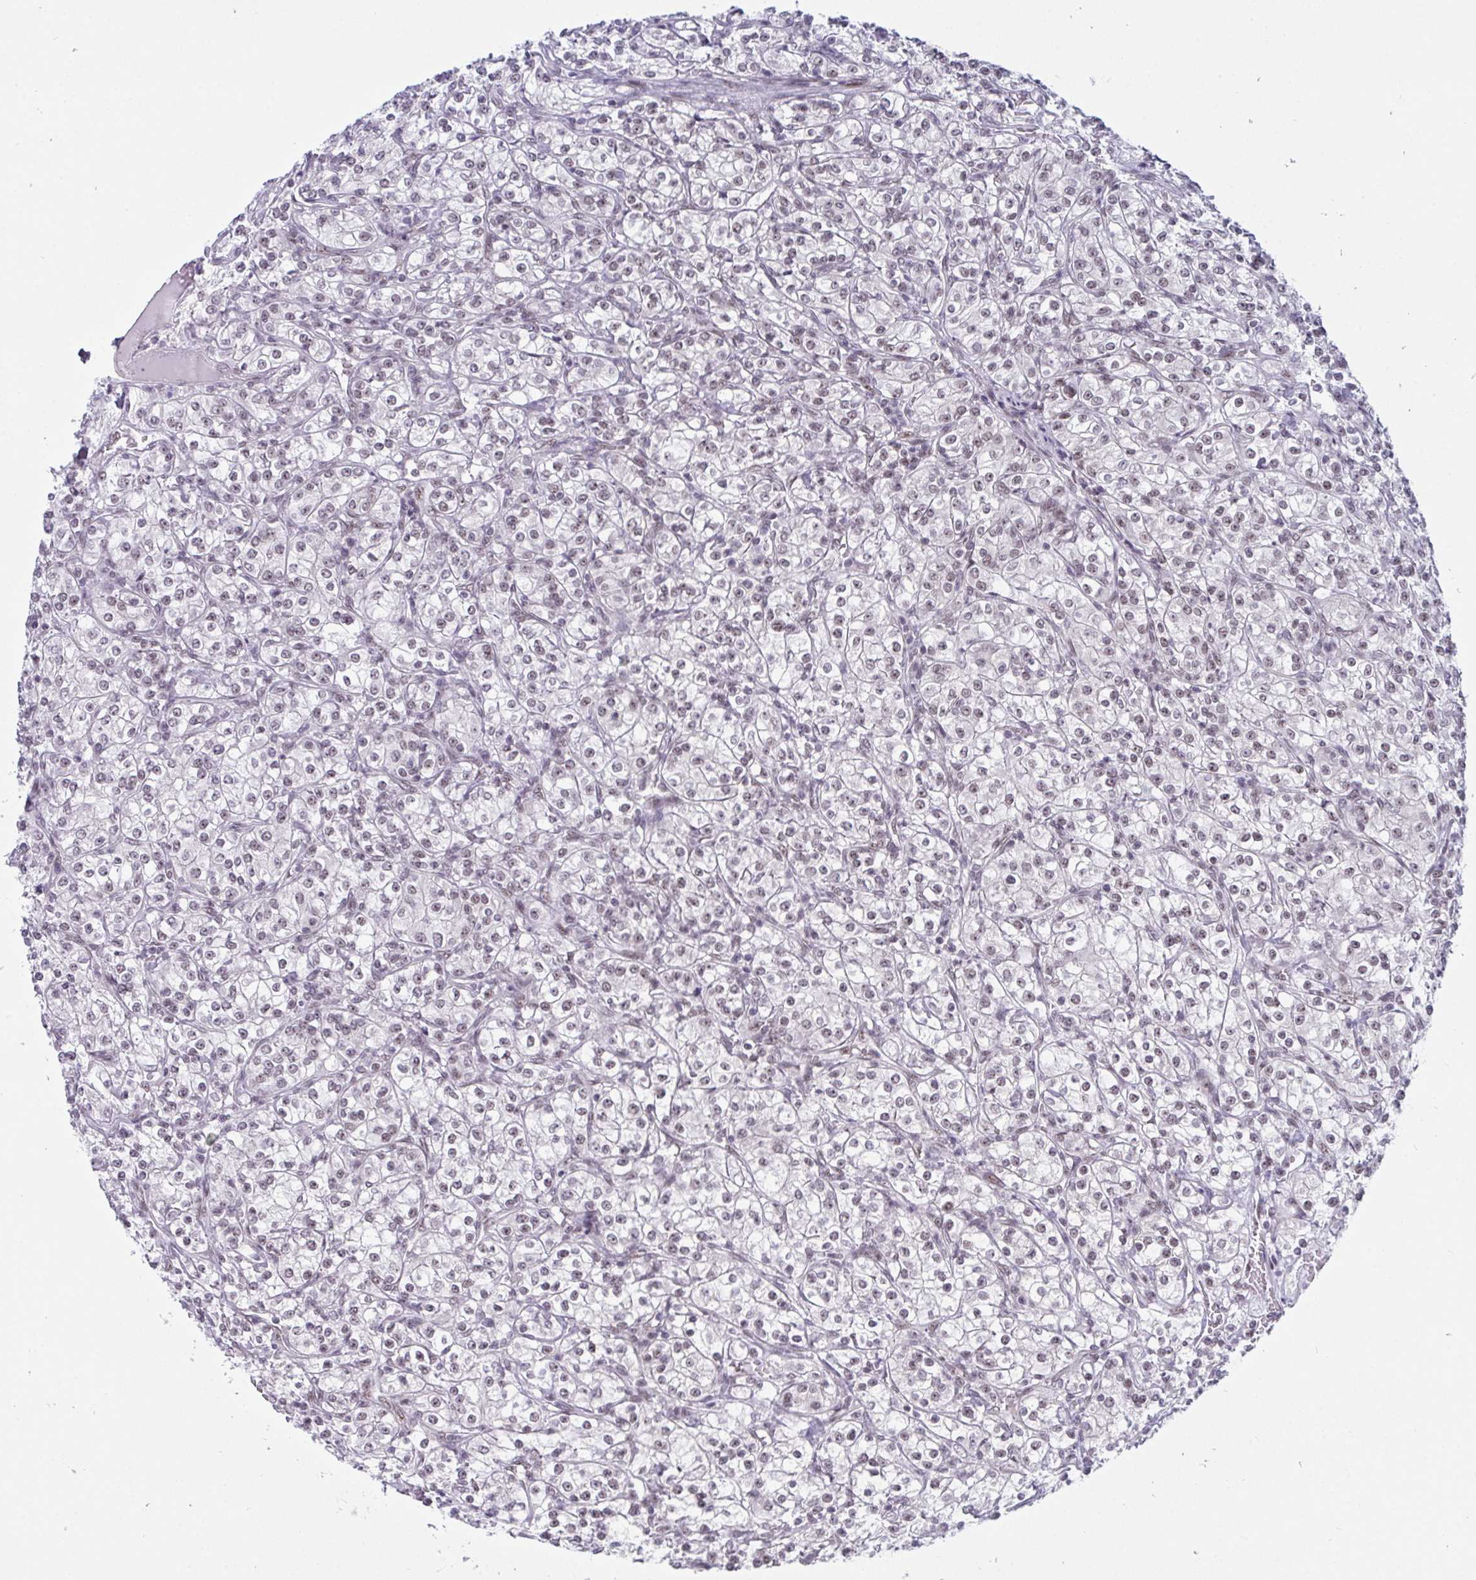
{"staining": {"intensity": "weak", "quantity": "<25%", "location": "nuclear"}, "tissue": "renal cancer", "cell_type": "Tumor cells", "image_type": "cancer", "snomed": [{"axis": "morphology", "description": "Adenocarcinoma, NOS"}, {"axis": "topography", "description": "Kidney"}], "caption": "Immunohistochemistry (IHC) of human renal cancer displays no expression in tumor cells.", "gene": "PRR14", "patient": {"sex": "male", "age": 77}}